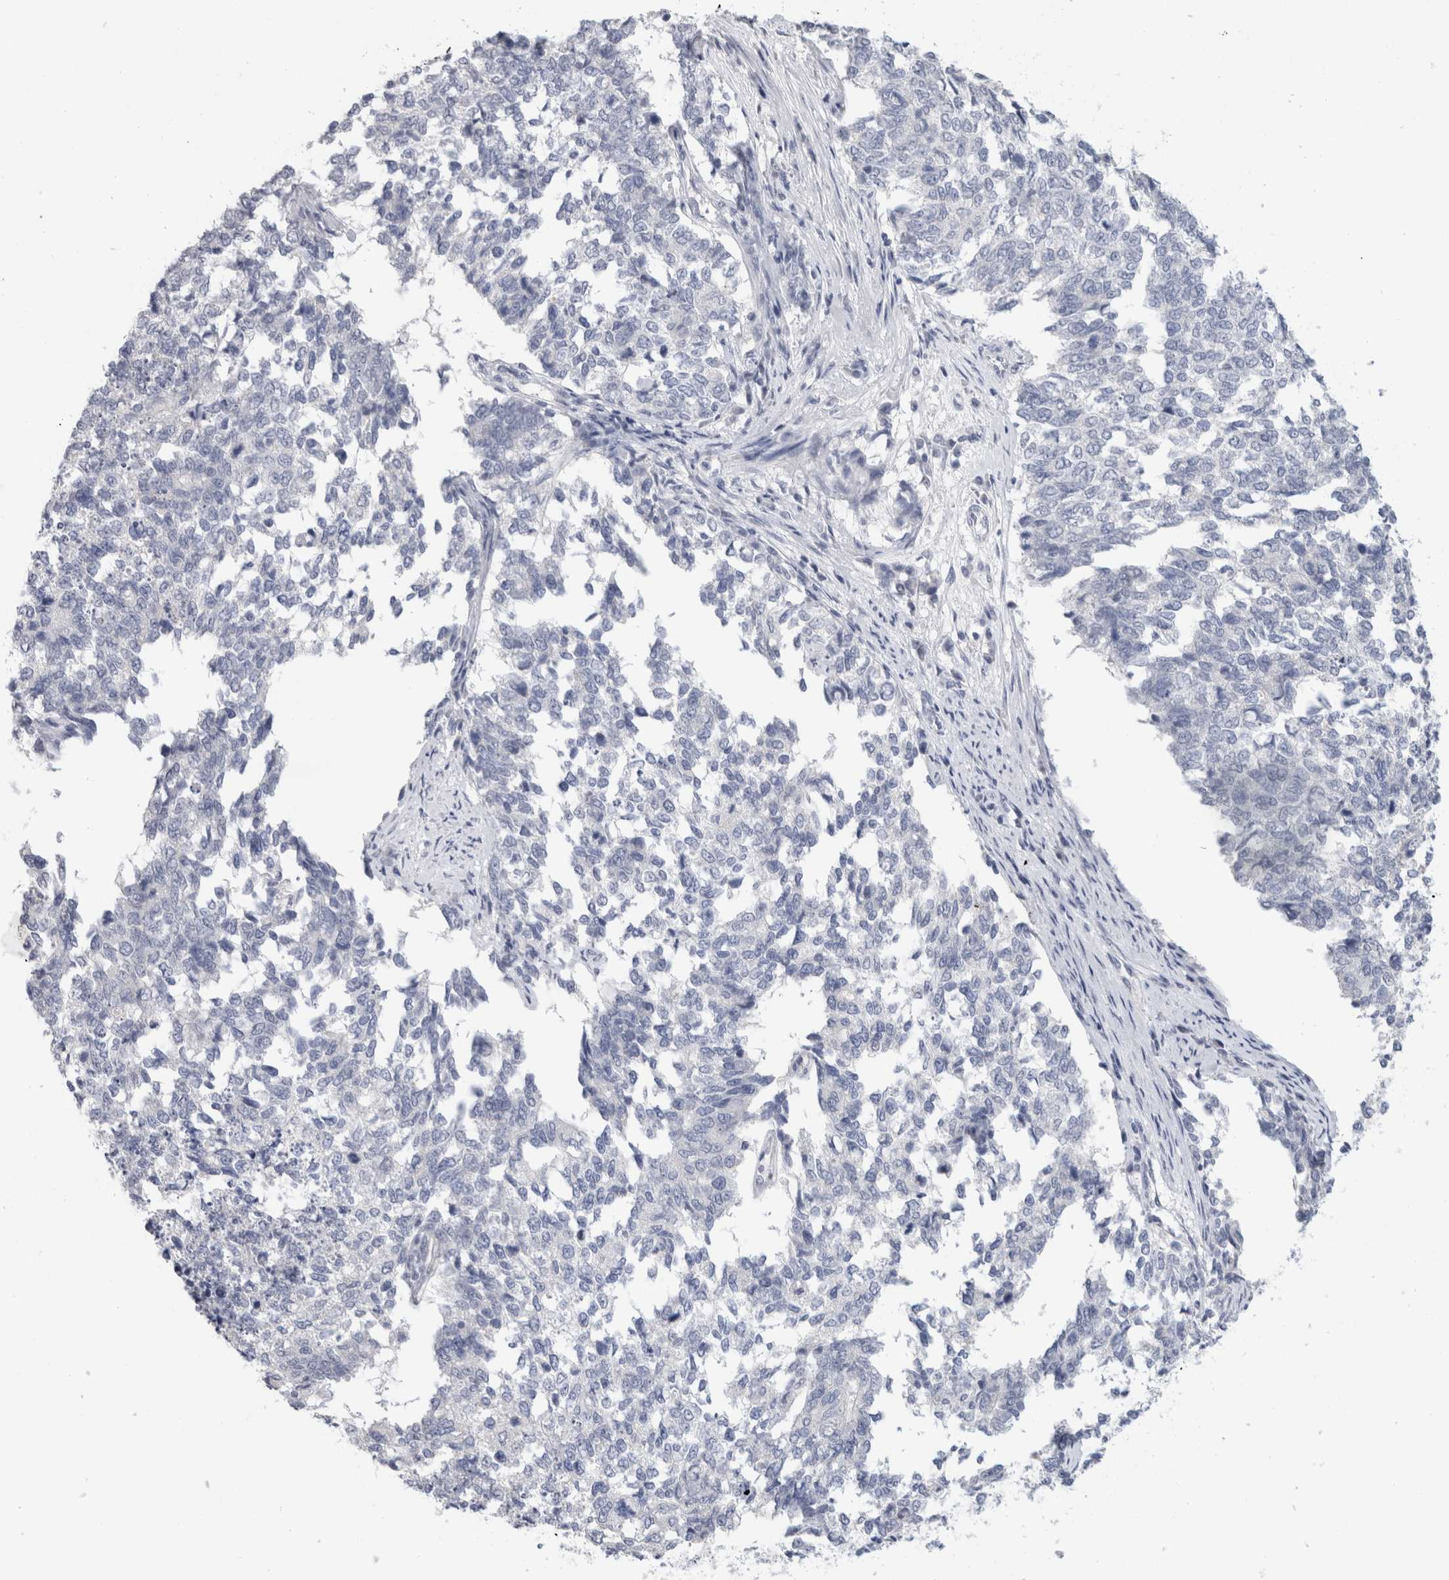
{"staining": {"intensity": "negative", "quantity": "none", "location": "none"}, "tissue": "cervical cancer", "cell_type": "Tumor cells", "image_type": "cancer", "snomed": [{"axis": "morphology", "description": "Squamous cell carcinoma, NOS"}, {"axis": "topography", "description": "Cervix"}], "caption": "A high-resolution micrograph shows IHC staining of cervical cancer (squamous cell carcinoma), which displays no significant positivity in tumor cells.", "gene": "TONSL", "patient": {"sex": "female", "age": 63}}